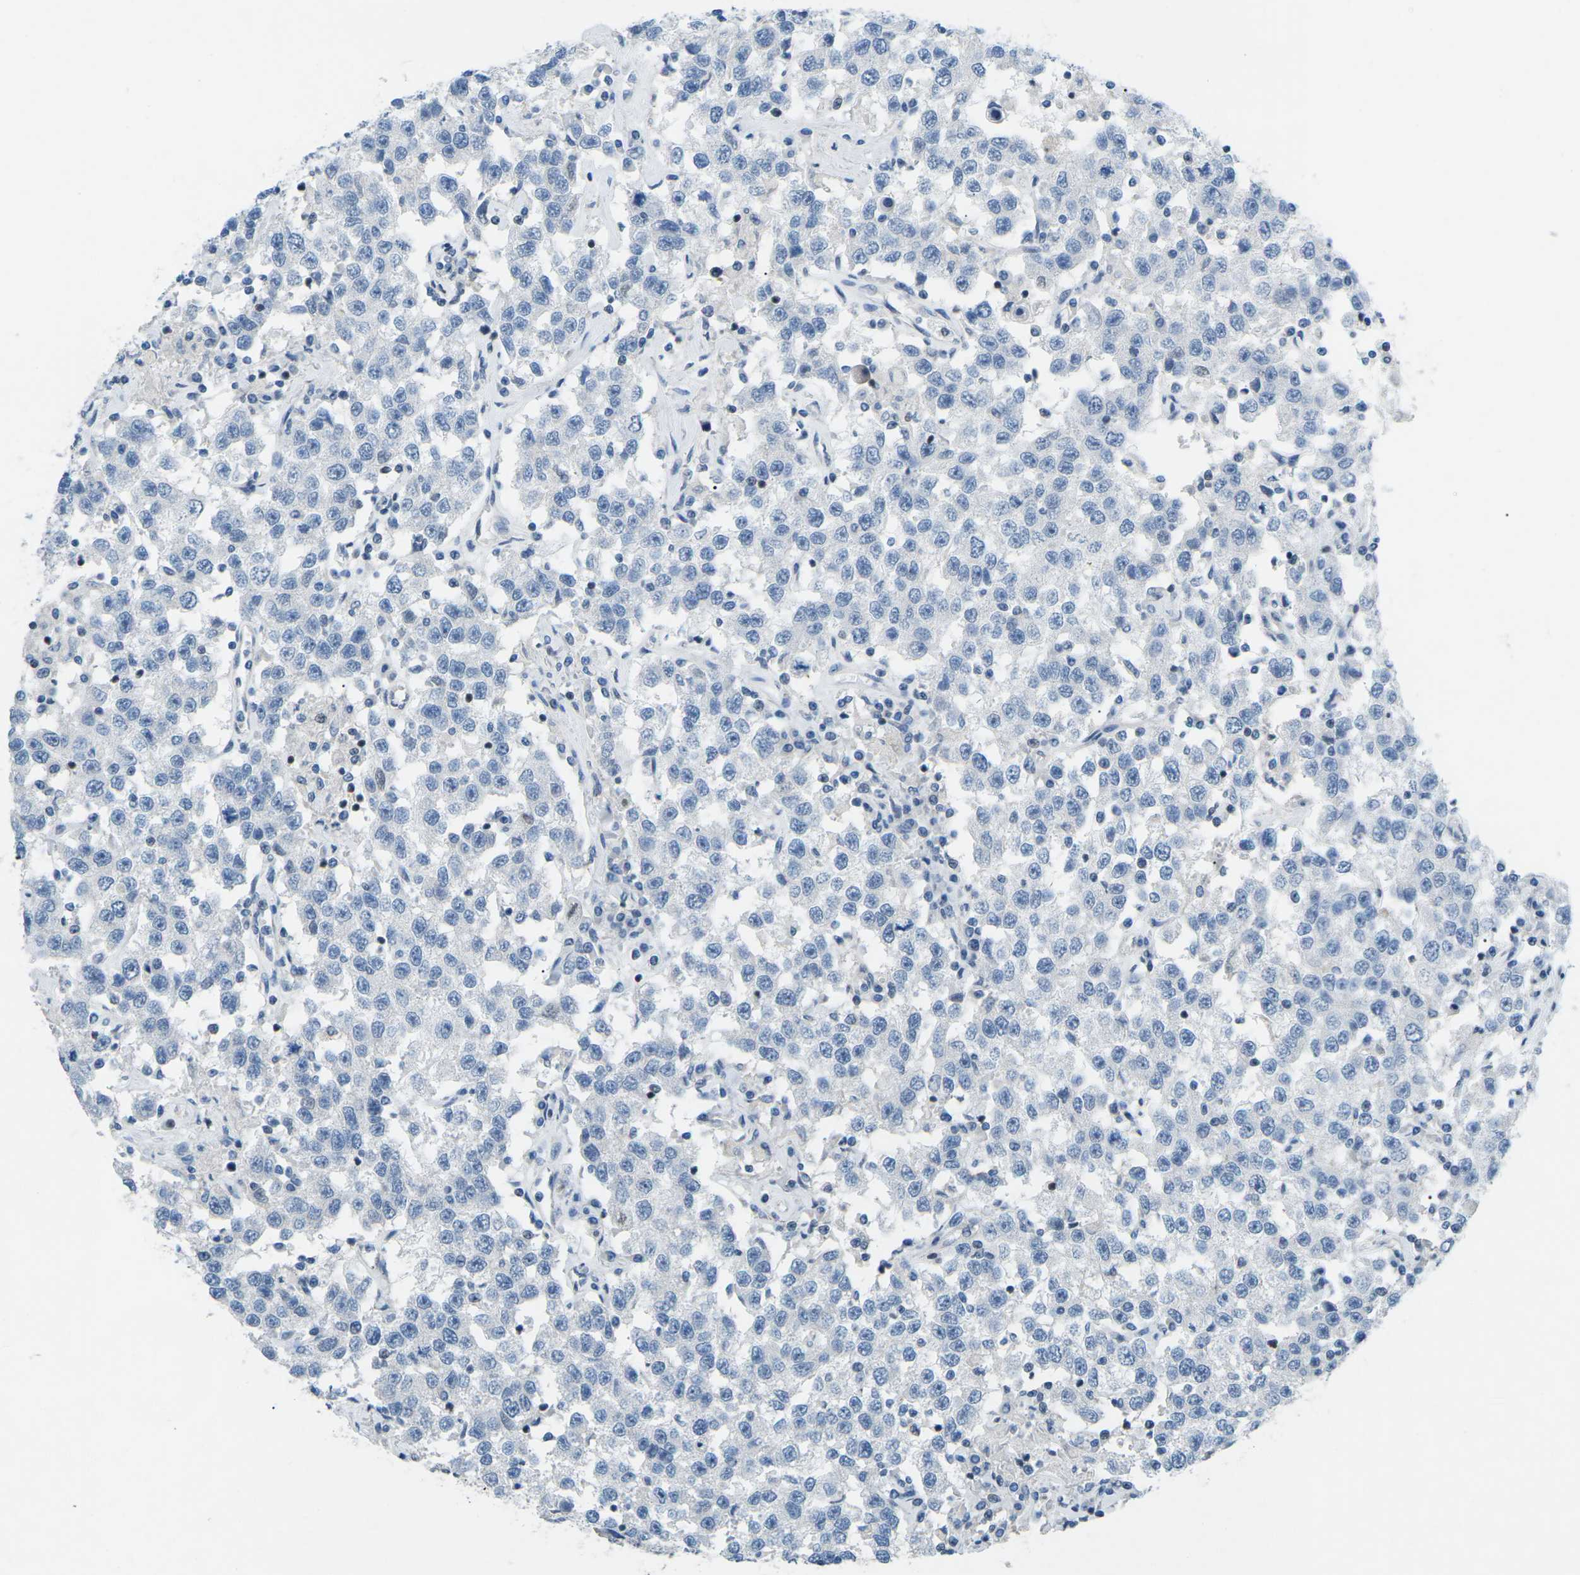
{"staining": {"intensity": "negative", "quantity": "none", "location": "none"}, "tissue": "testis cancer", "cell_type": "Tumor cells", "image_type": "cancer", "snomed": [{"axis": "morphology", "description": "Seminoma, NOS"}, {"axis": "topography", "description": "Testis"}], "caption": "High power microscopy micrograph of an immunohistochemistry photomicrograph of seminoma (testis), revealing no significant staining in tumor cells.", "gene": "MBNL1", "patient": {"sex": "male", "age": 41}}